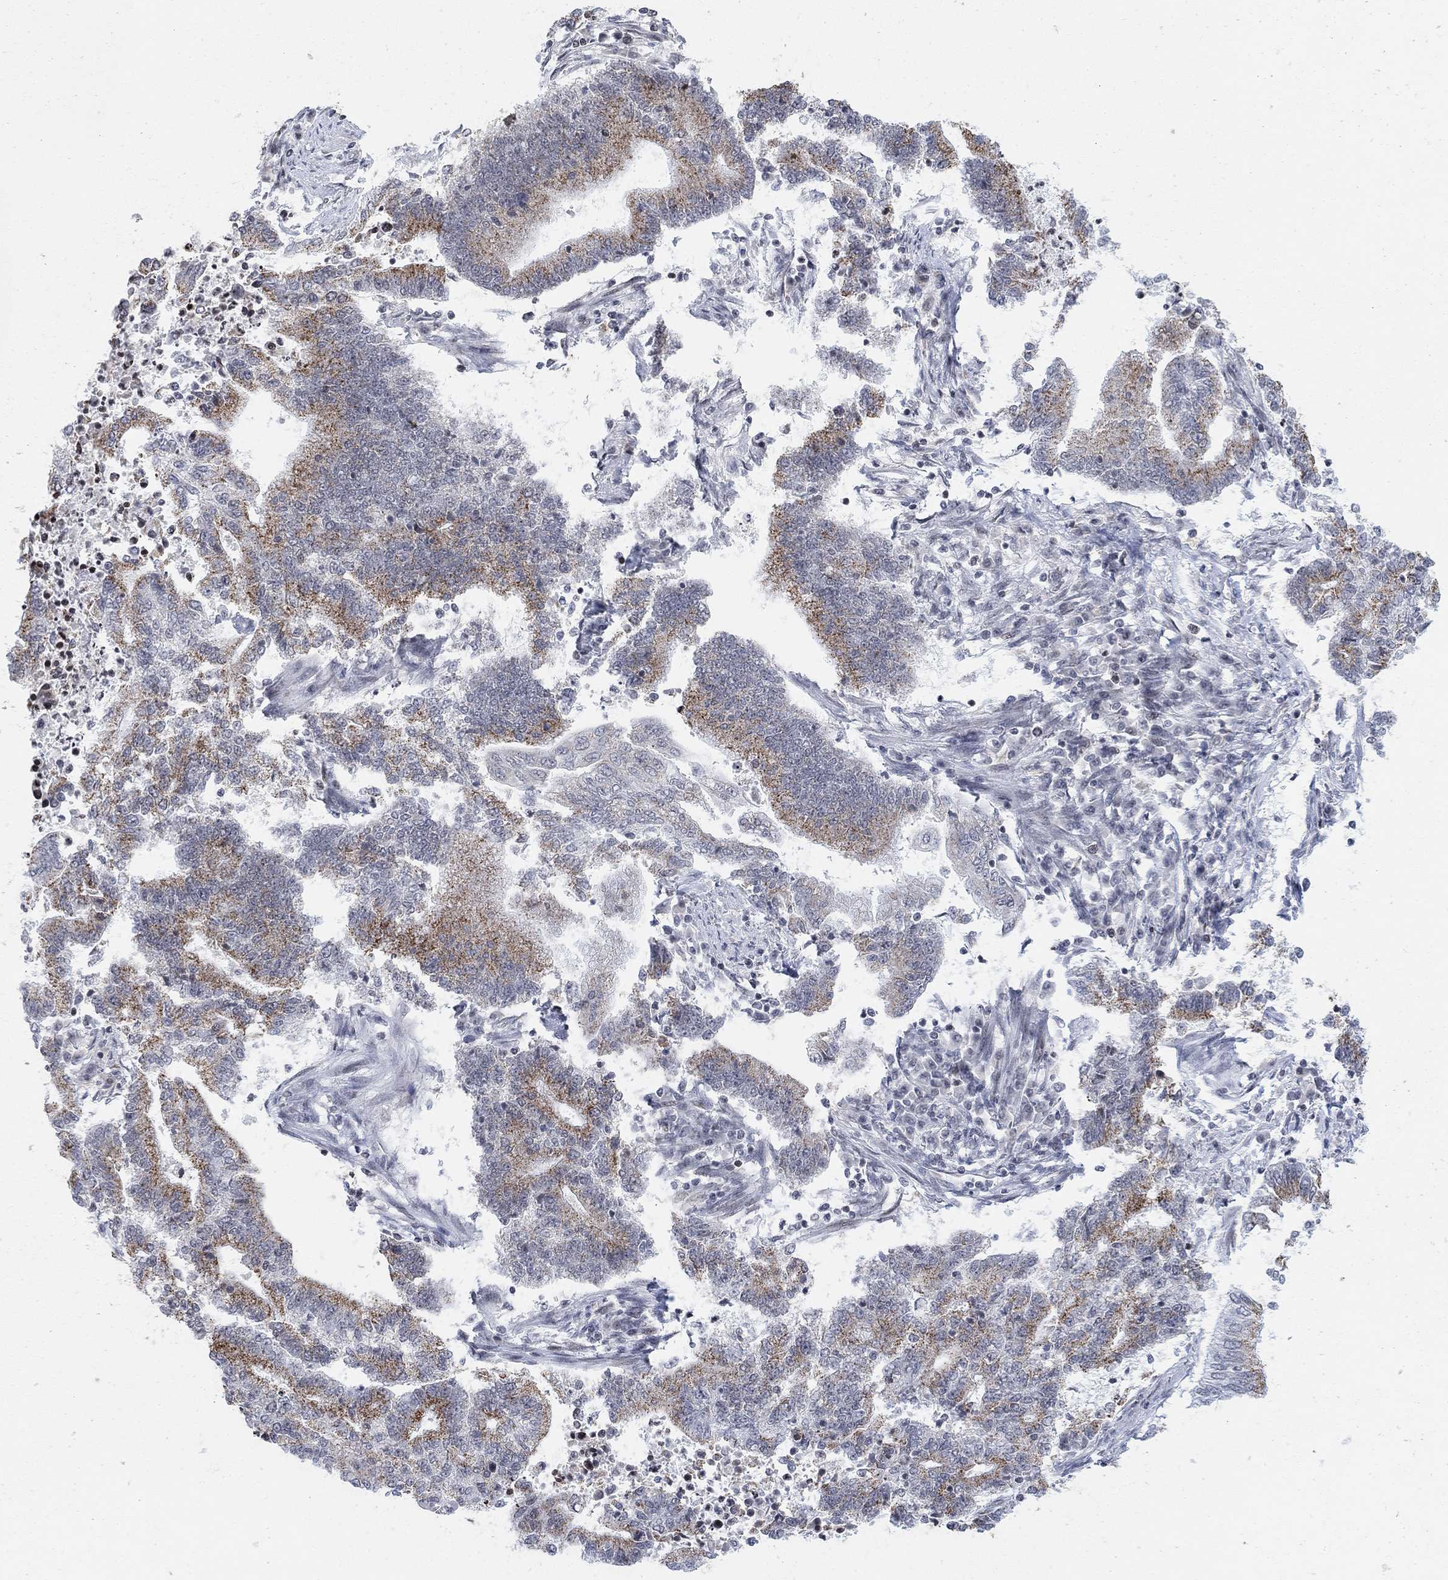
{"staining": {"intensity": "strong", "quantity": "25%-75%", "location": "cytoplasmic/membranous"}, "tissue": "endometrial cancer", "cell_type": "Tumor cells", "image_type": "cancer", "snomed": [{"axis": "morphology", "description": "Adenocarcinoma, NOS"}, {"axis": "topography", "description": "Uterus"}, {"axis": "topography", "description": "Endometrium"}], "caption": "IHC histopathology image of human endometrial adenocarcinoma stained for a protein (brown), which exhibits high levels of strong cytoplasmic/membranous positivity in about 25%-75% of tumor cells.", "gene": "ABHD14A", "patient": {"sex": "female", "age": 54}}